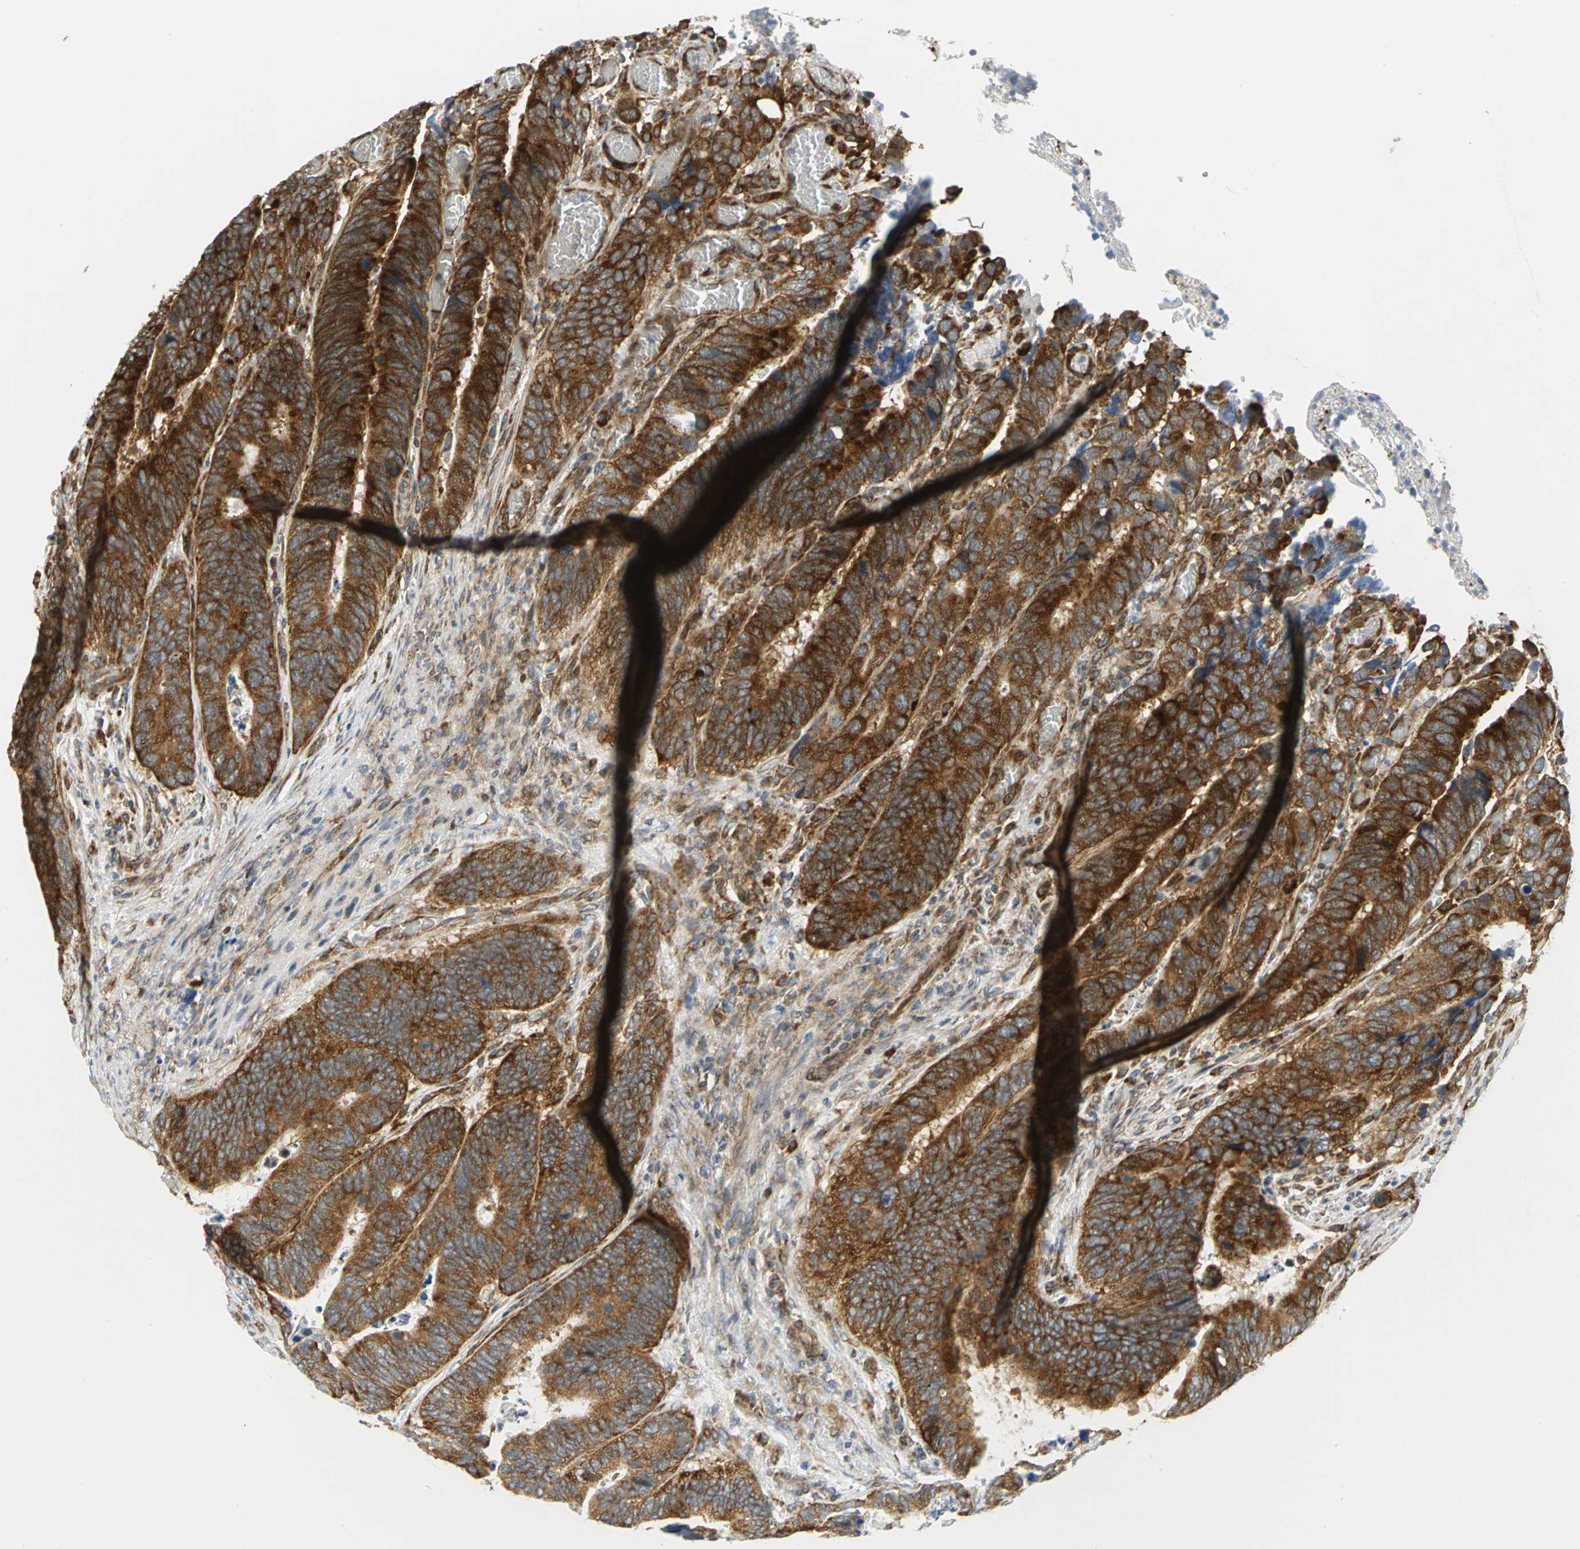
{"staining": {"intensity": "strong", "quantity": ">75%", "location": "cytoplasmic/membranous"}, "tissue": "colorectal cancer", "cell_type": "Tumor cells", "image_type": "cancer", "snomed": [{"axis": "morphology", "description": "Adenocarcinoma, NOS"}, {"axis": "topography", "description": "Colon"}], "caption": "High-power microscopy captured an IHC histopathology image of colorectal cancer (adenocarcinoma), revealing strong cytoplasmic/membranous staining in approximately >75% of tumor cells.", "gene": "YBX1", "patient": {"sex": "male", "age": 72}}